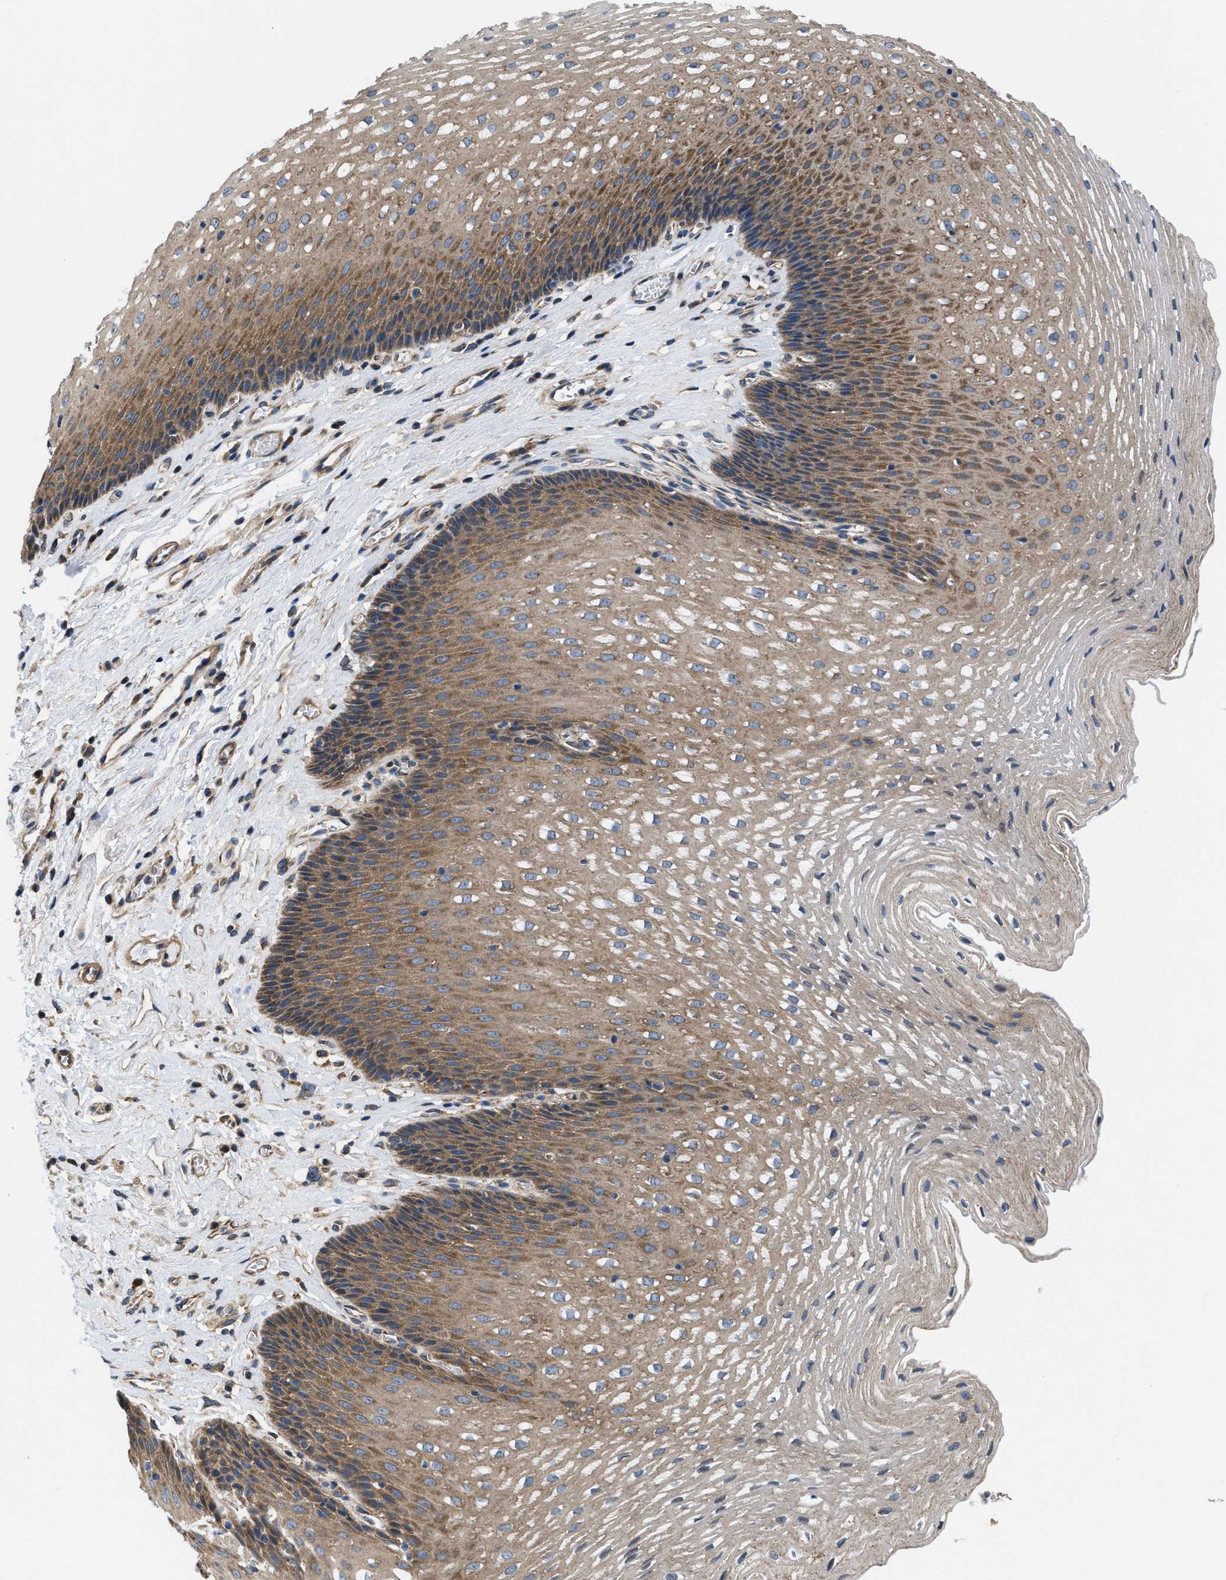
{"staining": {"intensity": "moderate", "quantity": ">75%", "location": "cytoplasmic/membranous"}, "tissue": "esophagus", "cell_type": "Squamous epithelial cells", "image_type": "normal", "snomed": [{"axis": "morphology", "description": "Normal tissue, NOS"}, {"axis": "topography", "description": "Esophagus"}], "caption": "Benign esophagus shows moderate cytoplasmic/membranous expression in approximately >75% of squamous epithelial cells, visualized by immunohistochemistry.", "gene": "CEP128", "patient": {"sex": "male", "age": 48}}